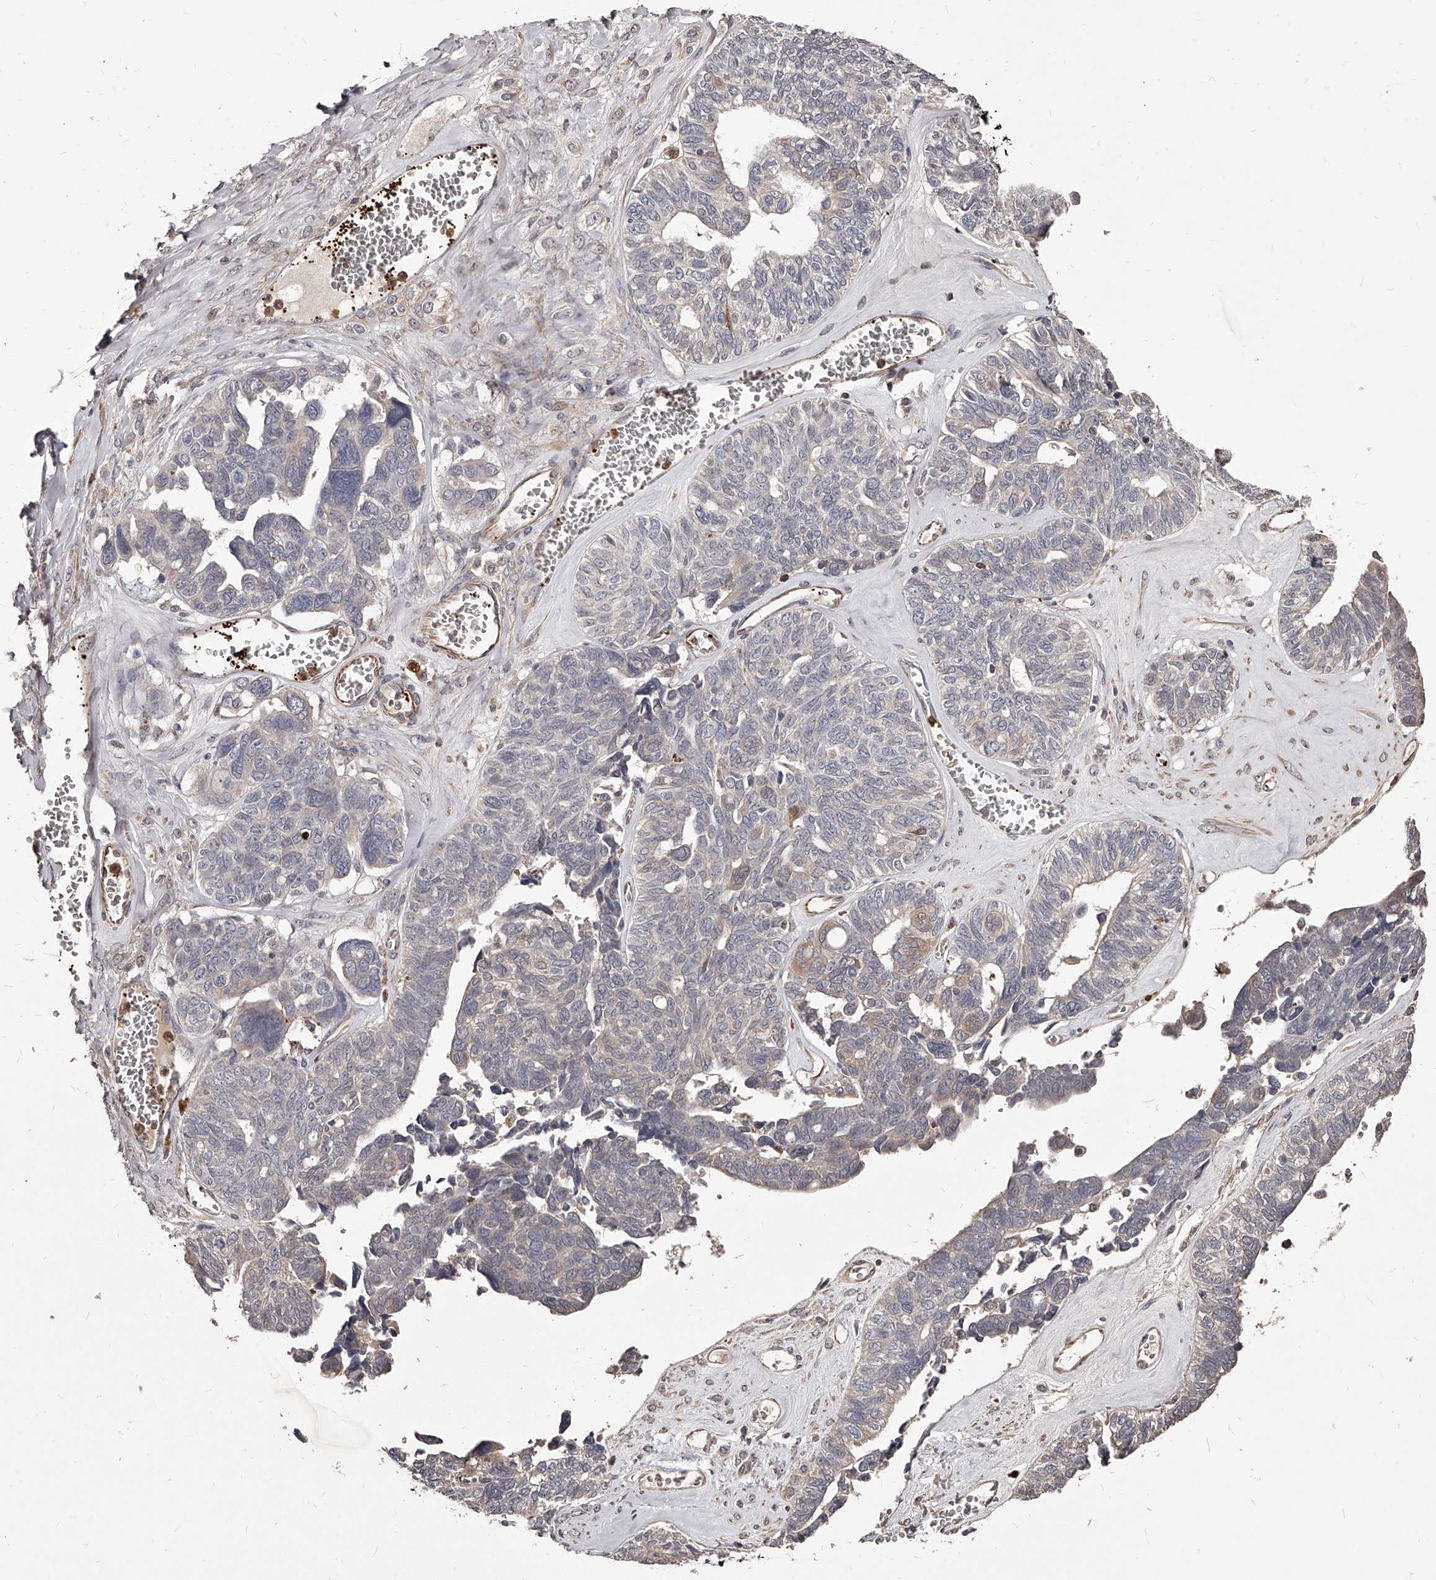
{"staining": {"intensity": "negative", "quantity": "none", "location": "none"}, "tissue": "ovarian cancer", "cell_type": "Tumor cells", "image_type": "cancer", "snomed": [{"axis": "morphology", "description": "Cystadenocarcinoma, serous, NOS"}, {"axis": "topography", "description": "Ovary"}], "caption": "Serous cystadenocarcinoma (ovarian) was stained to show a protein in brown. There is no significant staining in tumor cells. (DAB (3,3'-diaminobenzidine) immunohistochemistry, high magnification).", "gene": "URGCP", "patient": {"sex": "female", "age": 79}}